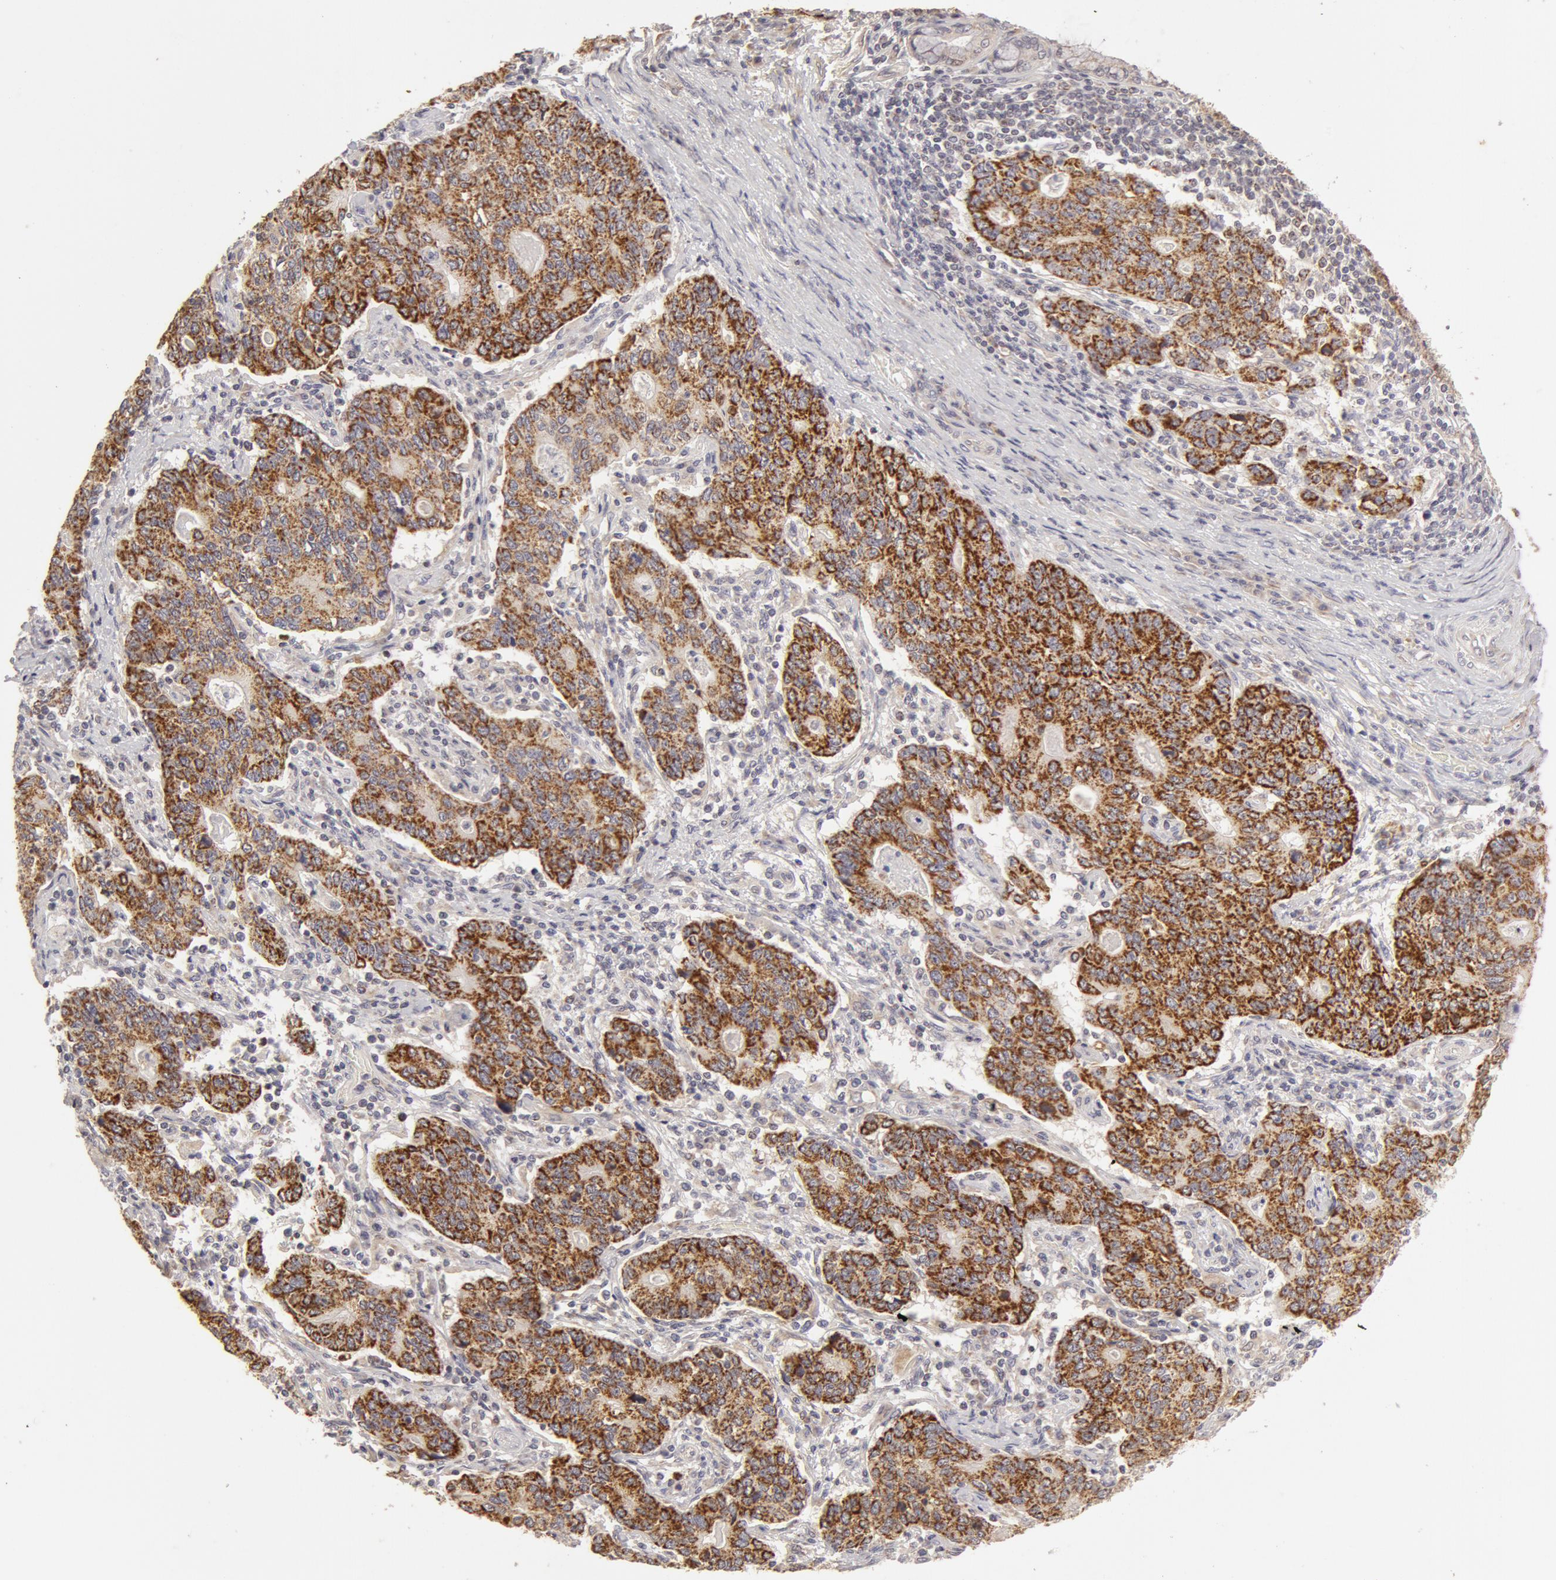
{"staining": {"intensity": "moderate", "quantity": ">75%", "location": "cytoplasmic/membranous"}, "tissue": "stomach cancer", "cell_type": "Tumor cells", "image_type": "cancer", "snomed": [{"axis": "morphology", "description": "Adenocarcinoma, NOS"}, {"axis": "topography", "description": "Esophagus"}, {"axis": "topography", "description": "Stomach"}], "caption": "This photomicrograph displays IHC staining of human stomach cancer, with medium moderate cytoplasmic/membranous expression in about >75% of tumor cells.", "gene": "ADPRH", "patient": {"sex": "male", "age": 74}}